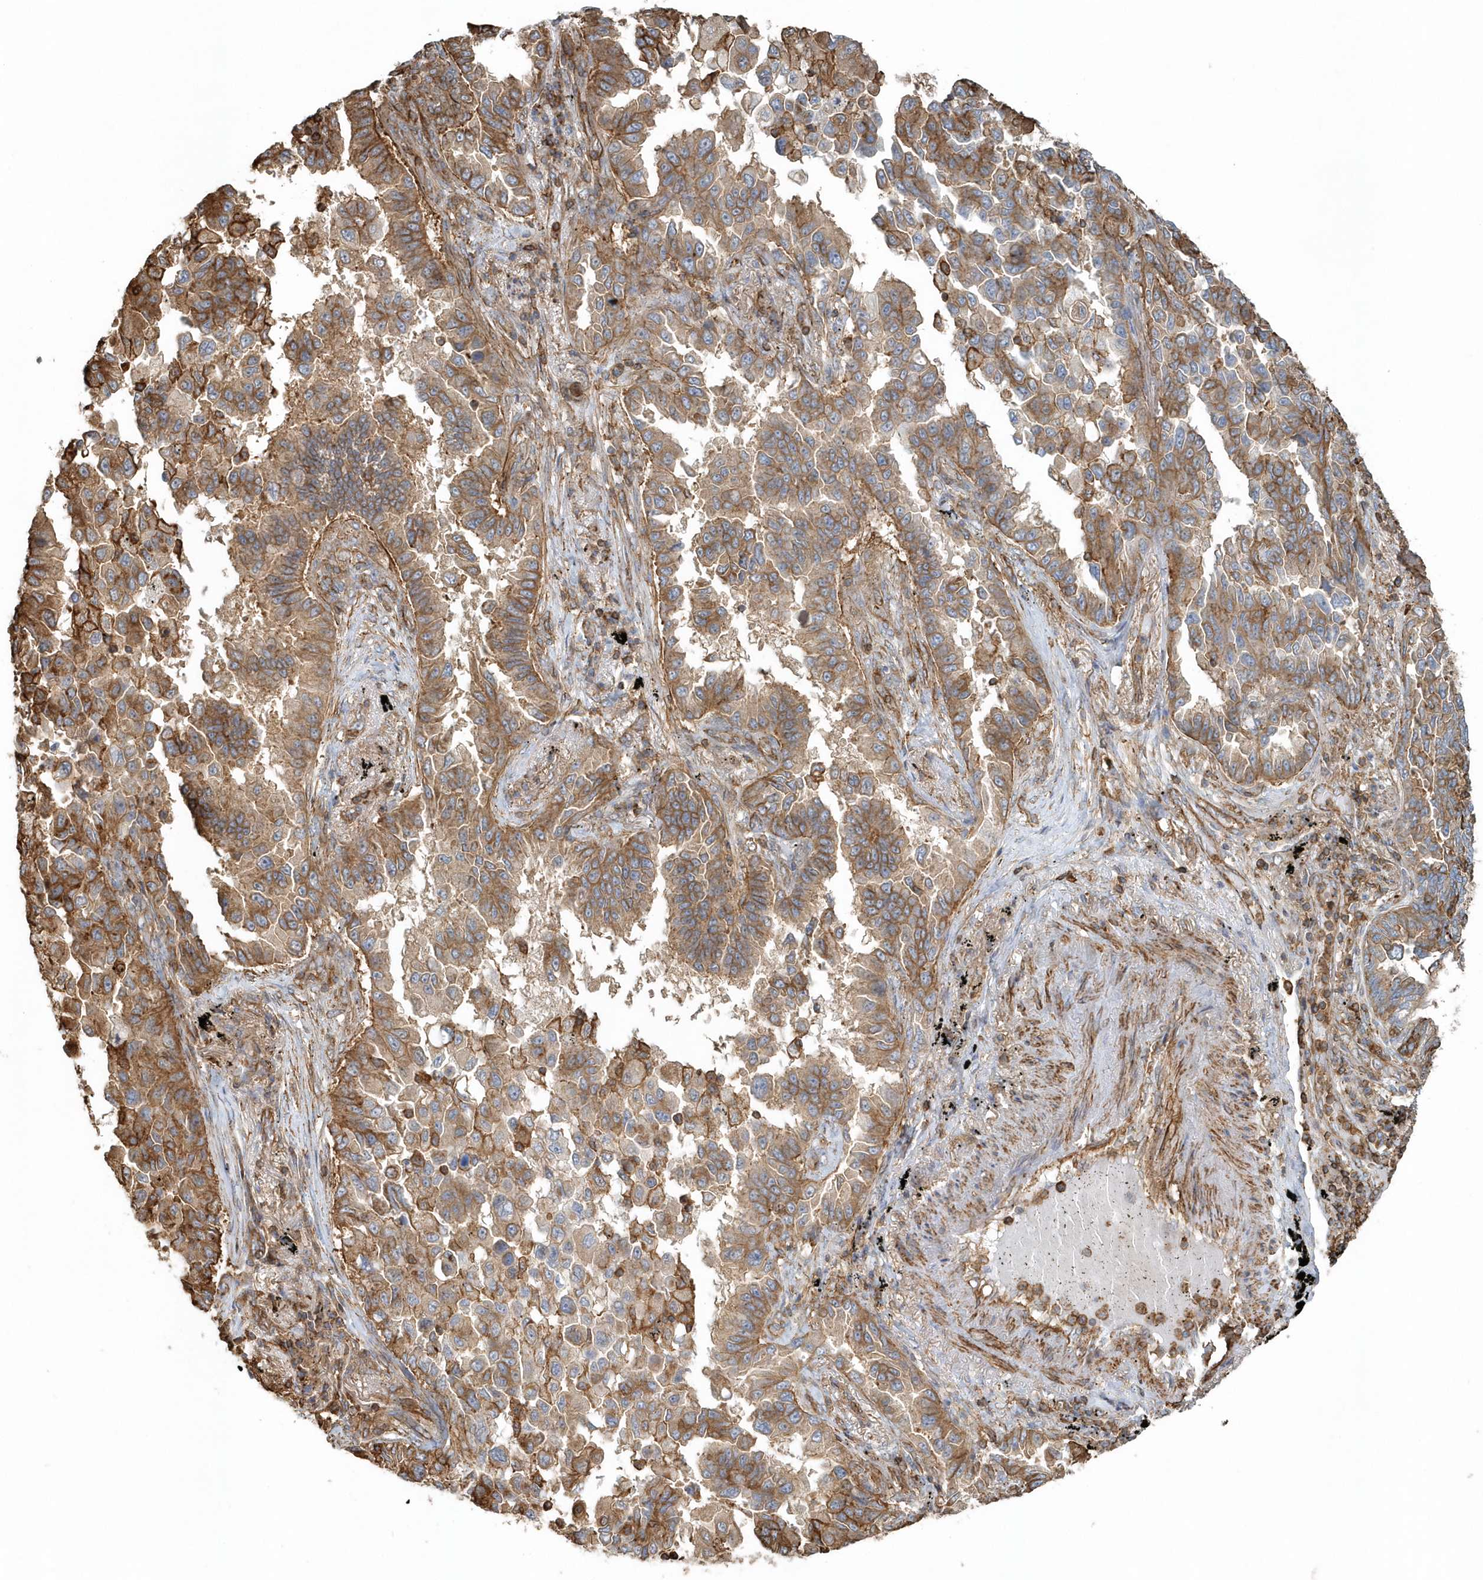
{"staining": {"intensity": "moderate", "quantity": ">75%", "location": "cytoplasmic/membranous"}, "tissue": "lung cancer", "cell_type": "Tumor cells", "image_type": "cancer", "snomed": [{"axis": "morphology", "description": "Adenocarcinoma, NOS"}, {"axis": "topography", "description": "Lung"}], "caption": "IHC image of neoplastic tissue: human lung cancer (adenocarcinoma) stained using immunohistochemistry (IHC) shows medium levels of moderate protein expression localized specifically in the cytoplasmic/membranous of tumor cells, appearing as a cytoplasmic/membranous brown color.", "gene": "MMUT", "patient": {"sex": "female", "age": 67}}